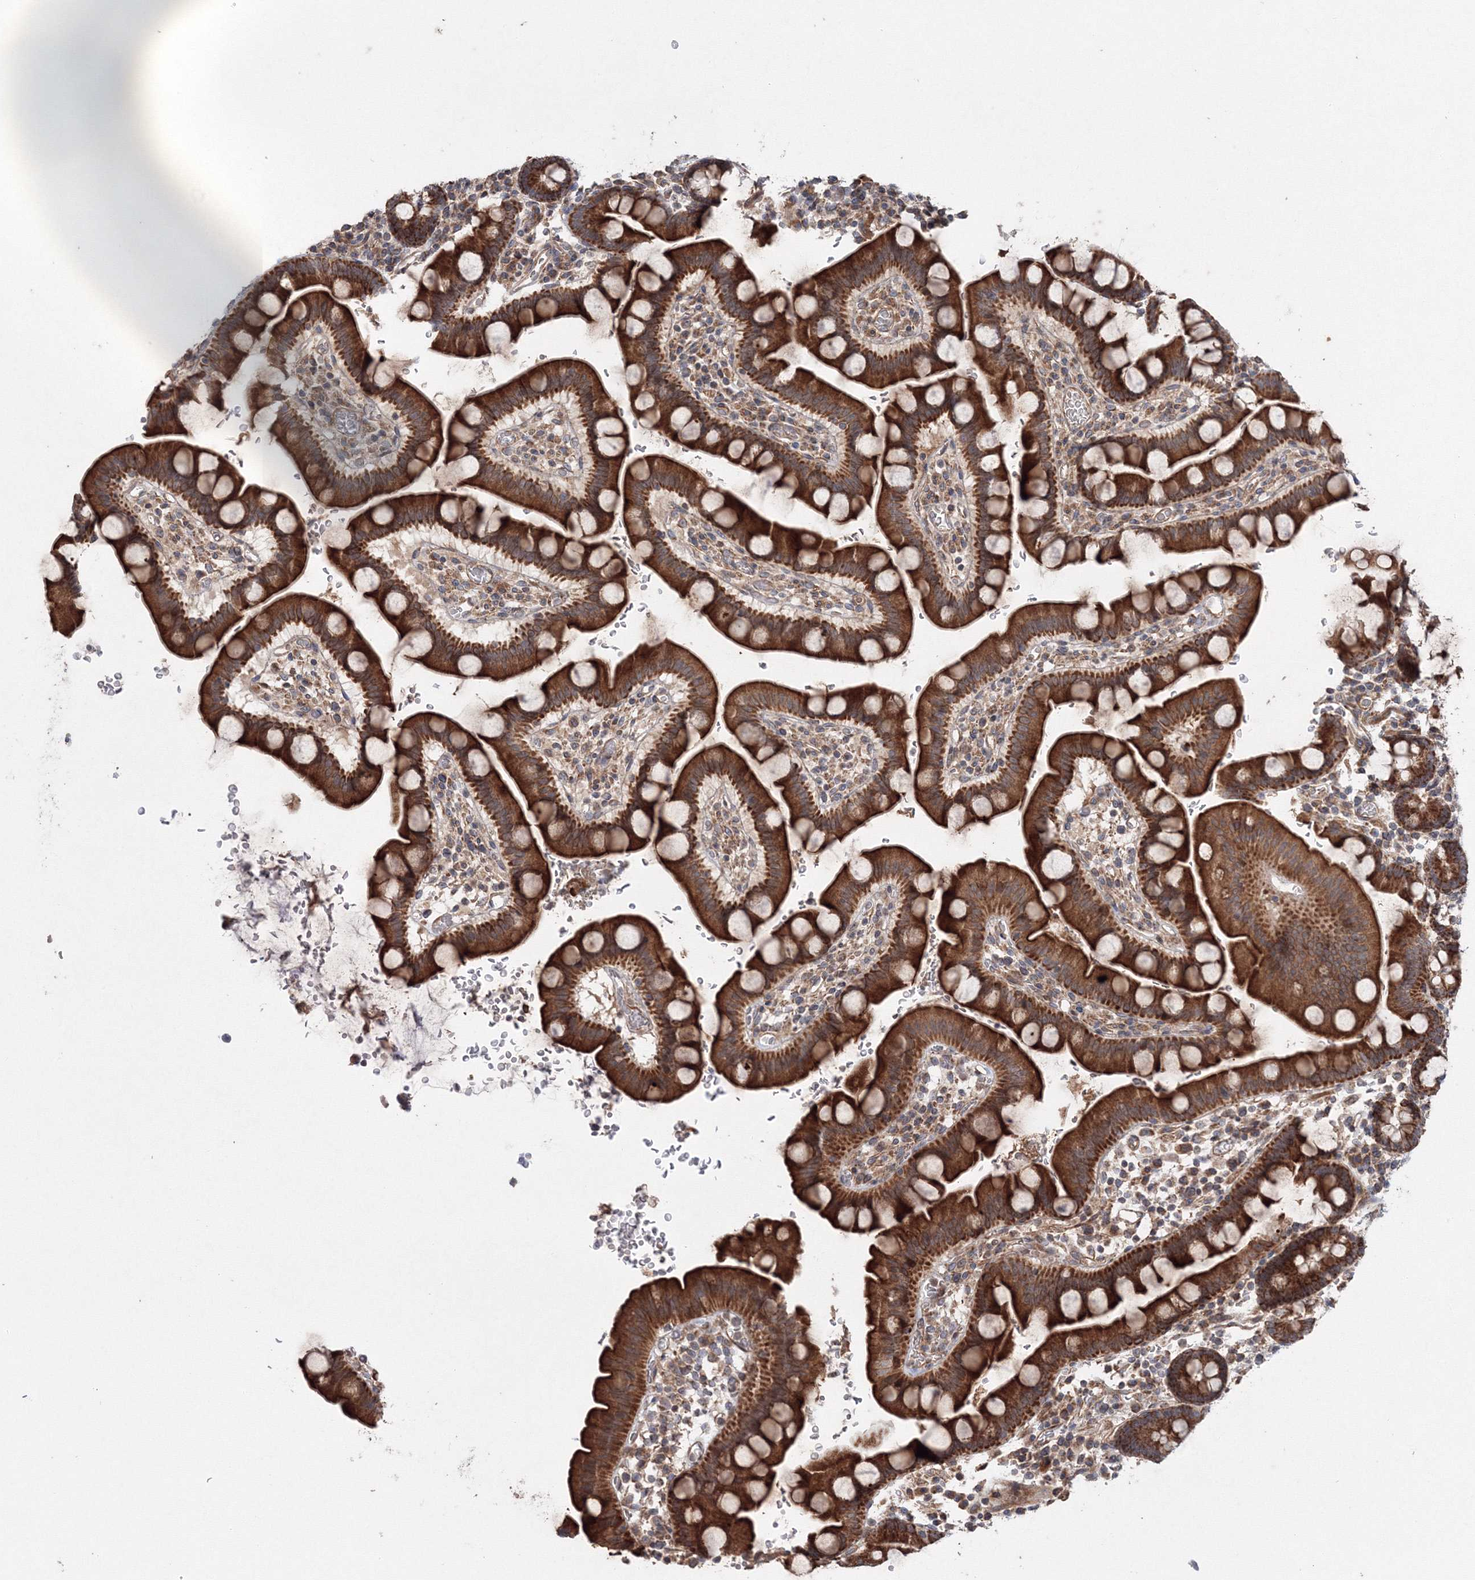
{"staining": {"intensity": "strong", "quantity": ">75%", "location": "cytoplasmic/membranous"}, "tissue": "small intestine", "cell_type": "Glandular cells", "image_type": "normal", "snomed": [{"axis": "morphology", "description": "Normal tissue, NOS"}, {"axis": "topography", "description": "Stomach, upper"}, {"axis": "topography", "description": "Stomach, lower"}, {"axis": "topography", "description": "Small intestine"}], "caption": "Unremarkable small intestine exhibits strong cytoplasmic/membranous staining in about >75% of glandular cells, visualized by immunohistochemistry. Immunohistochemistry stains the protein of interest in brown and the nuclei are stained blue.", "gene": "NOA1", "patient": {"sex": "male", "age": 68}}